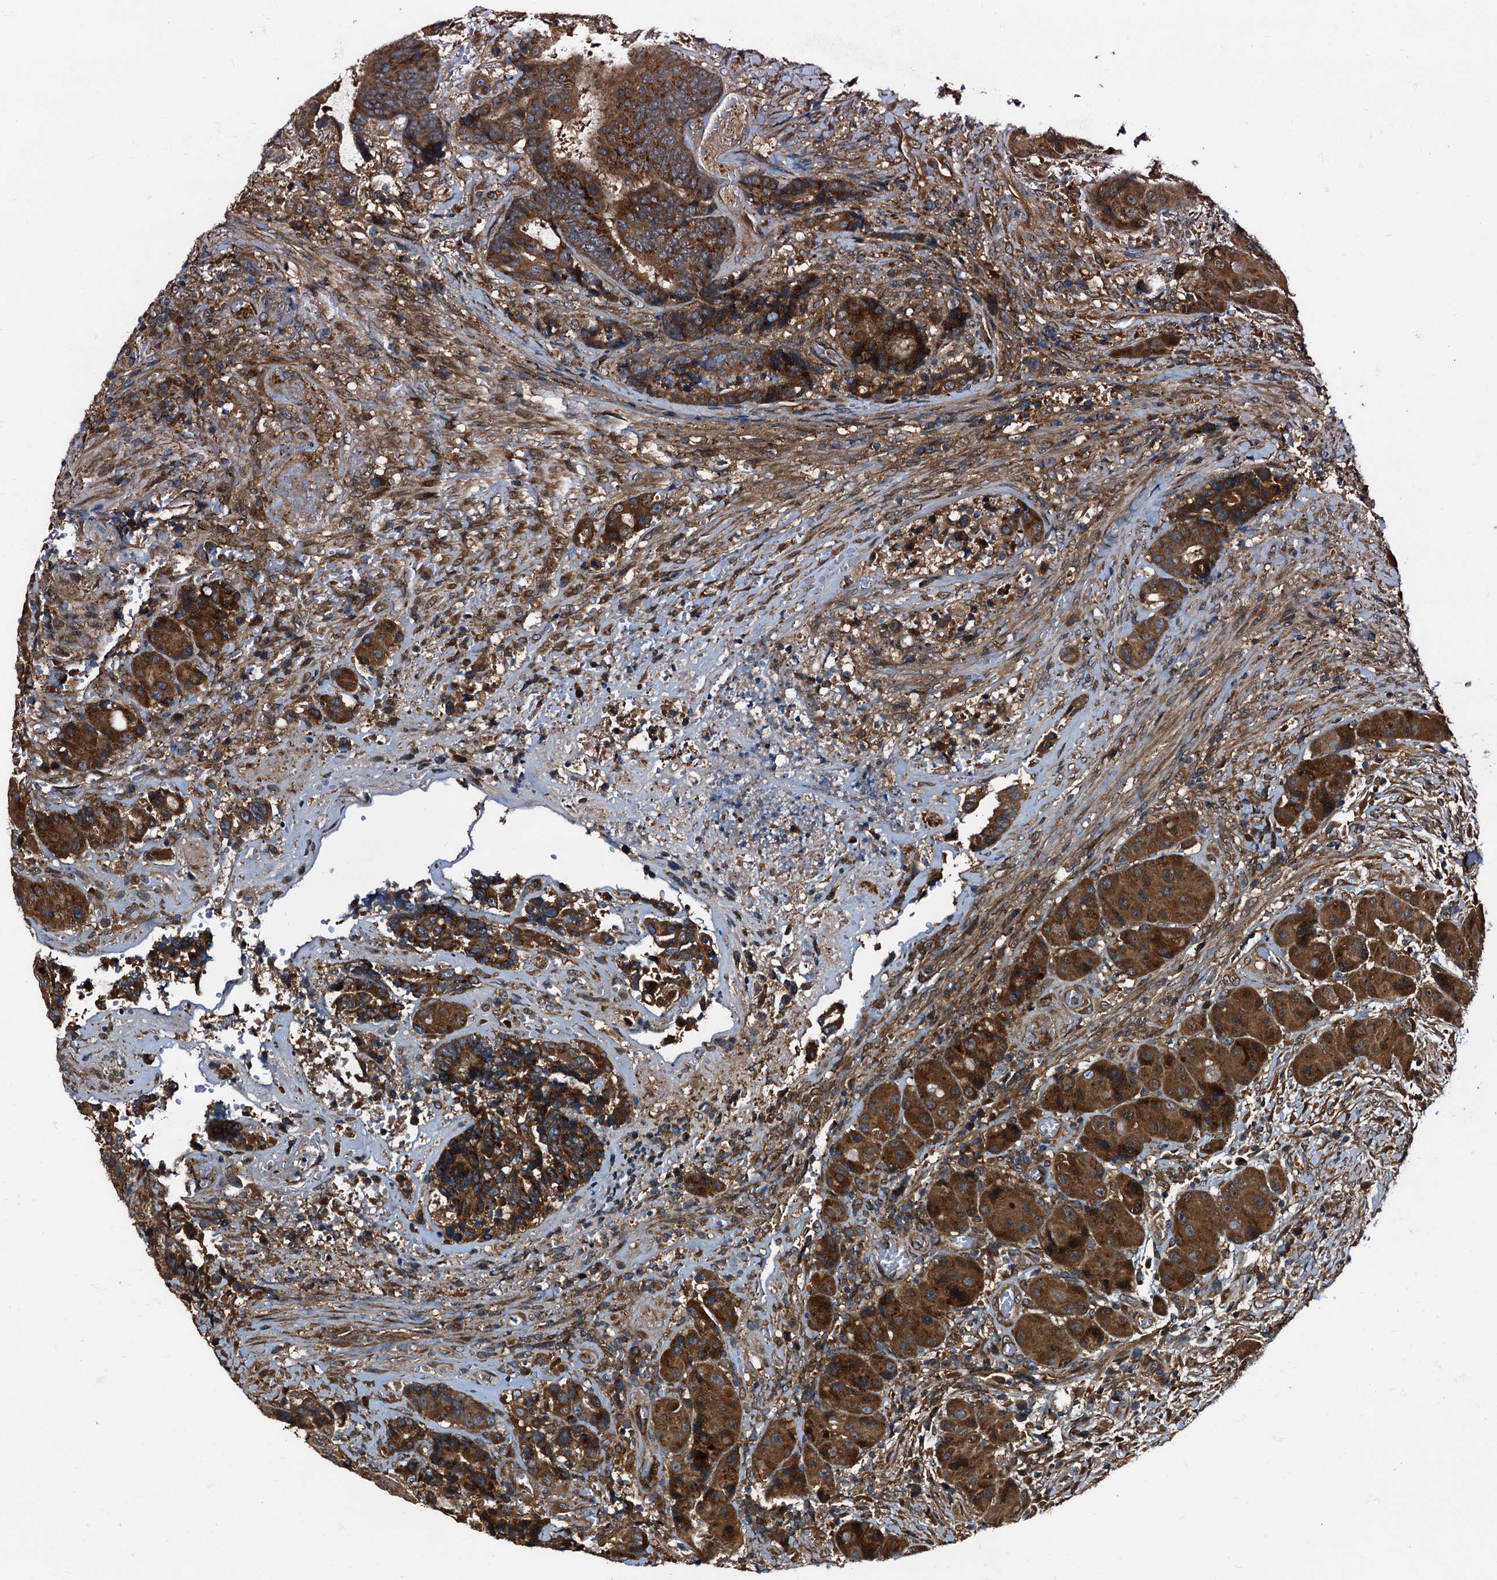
{"staining": {"intensity": "strong", "quantity": ">75%", "location": "cytoplasmic/membranous"}, "tissue": "colorectal cancer", "cell_type": "Tumor cells", "image_type": "cancer", "snomed": [{"axis": "morphology", "description": "Adenocarcinoma, NOS"}, {"axis": "topography", "description": "Rectum"}], "caption": "DAB (3,3'-diaminobenzidine) immunohistochemical staining of human adenocarcinoma (colorectal) displays strong cytoplasmic/membranous protein positivity in about >75% of tumor cells.", "gene": "PEX5", "patient": {"sex": "male", "age": 69}}